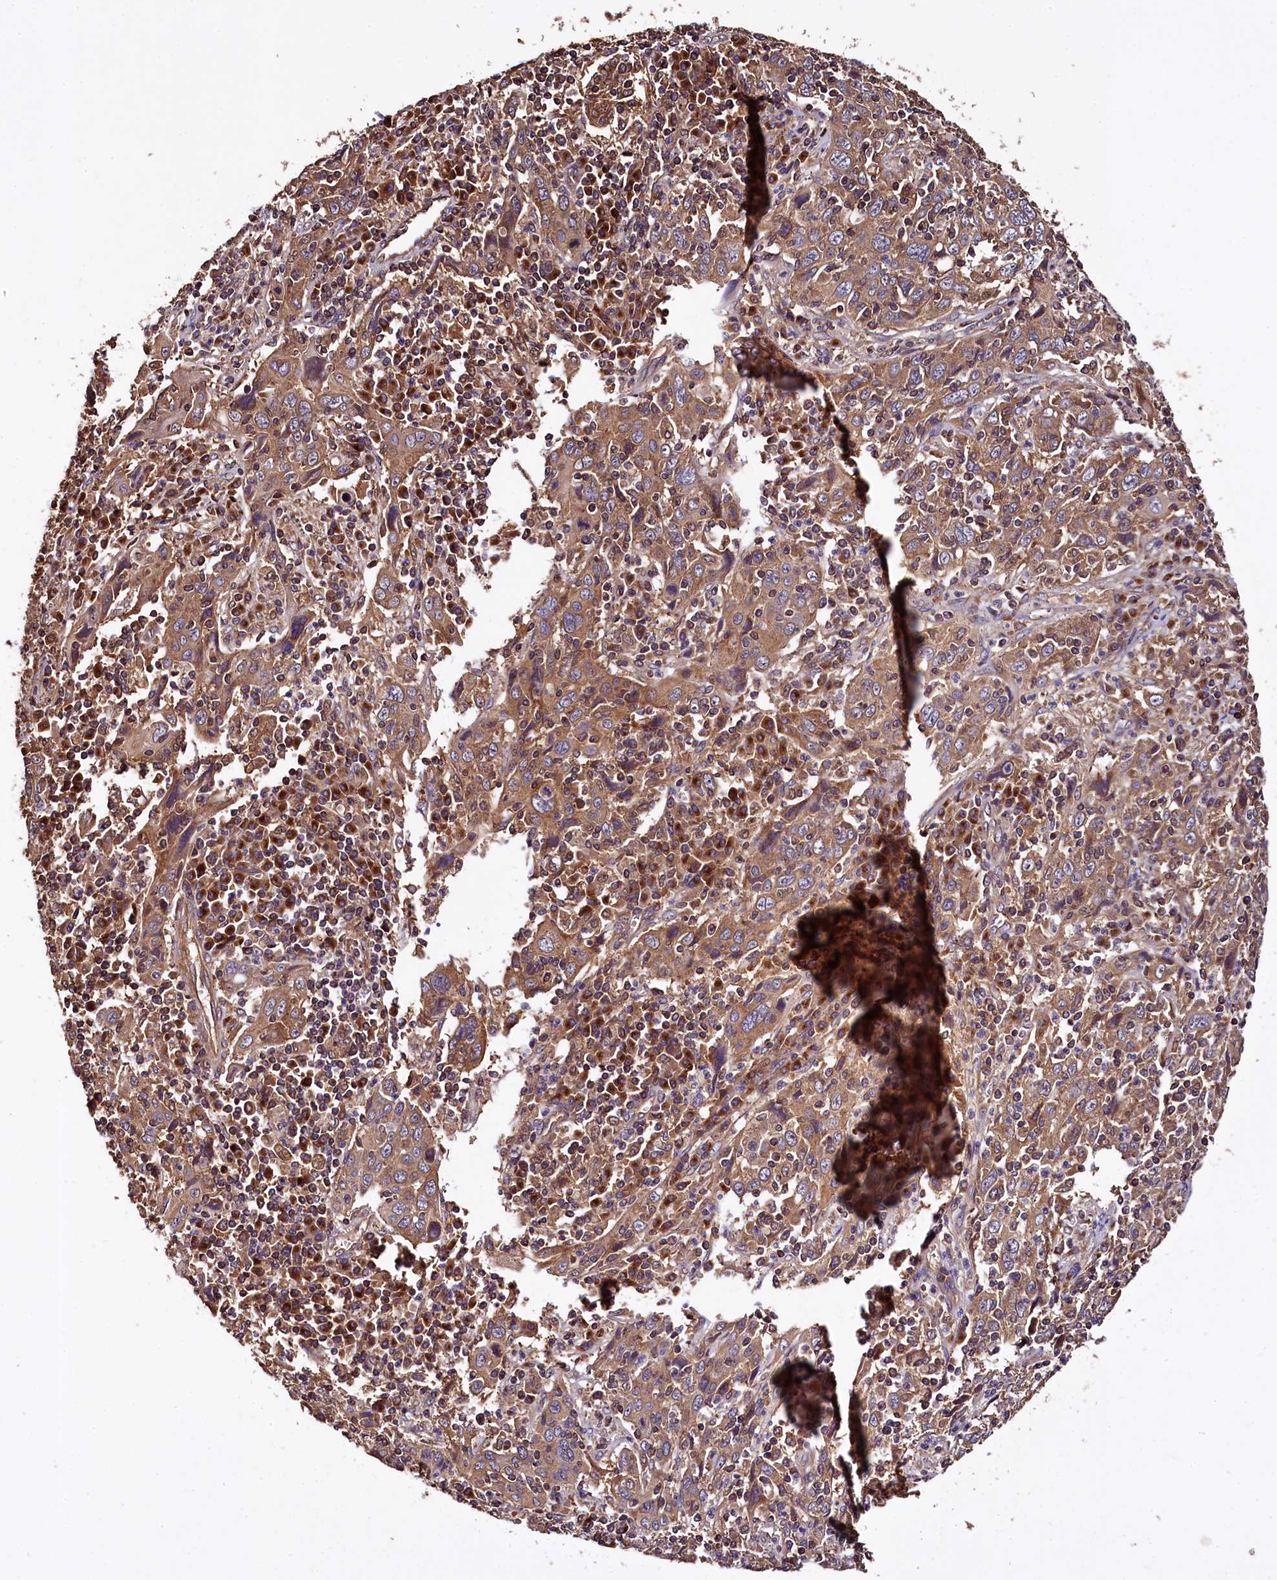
{"staining": {"intensity": "moderate", "quantity": ">75%", "location": "cytoplasmic/membranous"}, "tissue": "cervical cancer", "cell_type": "Tumor cells", "image_type": "cancer", "snomed": [{"axis": "morphology", "description": "Squamous cell carcinoma, NOS"}, {"axis": "topography", "description": "Cervix"}], "caption": "Immunohistochemistry (DAB (3,3'-diaminobenzidine)) staining of human cervical cancer (squamous cell carcinoma) reveals moderate cytoplasmic/membranous protein staining in approximately >75% of tumor cells. (Brightfield microscopy of DAB IHC at high magnification).", "gene": "KLC2", "patient": {"sex": "female", "age": 46}}